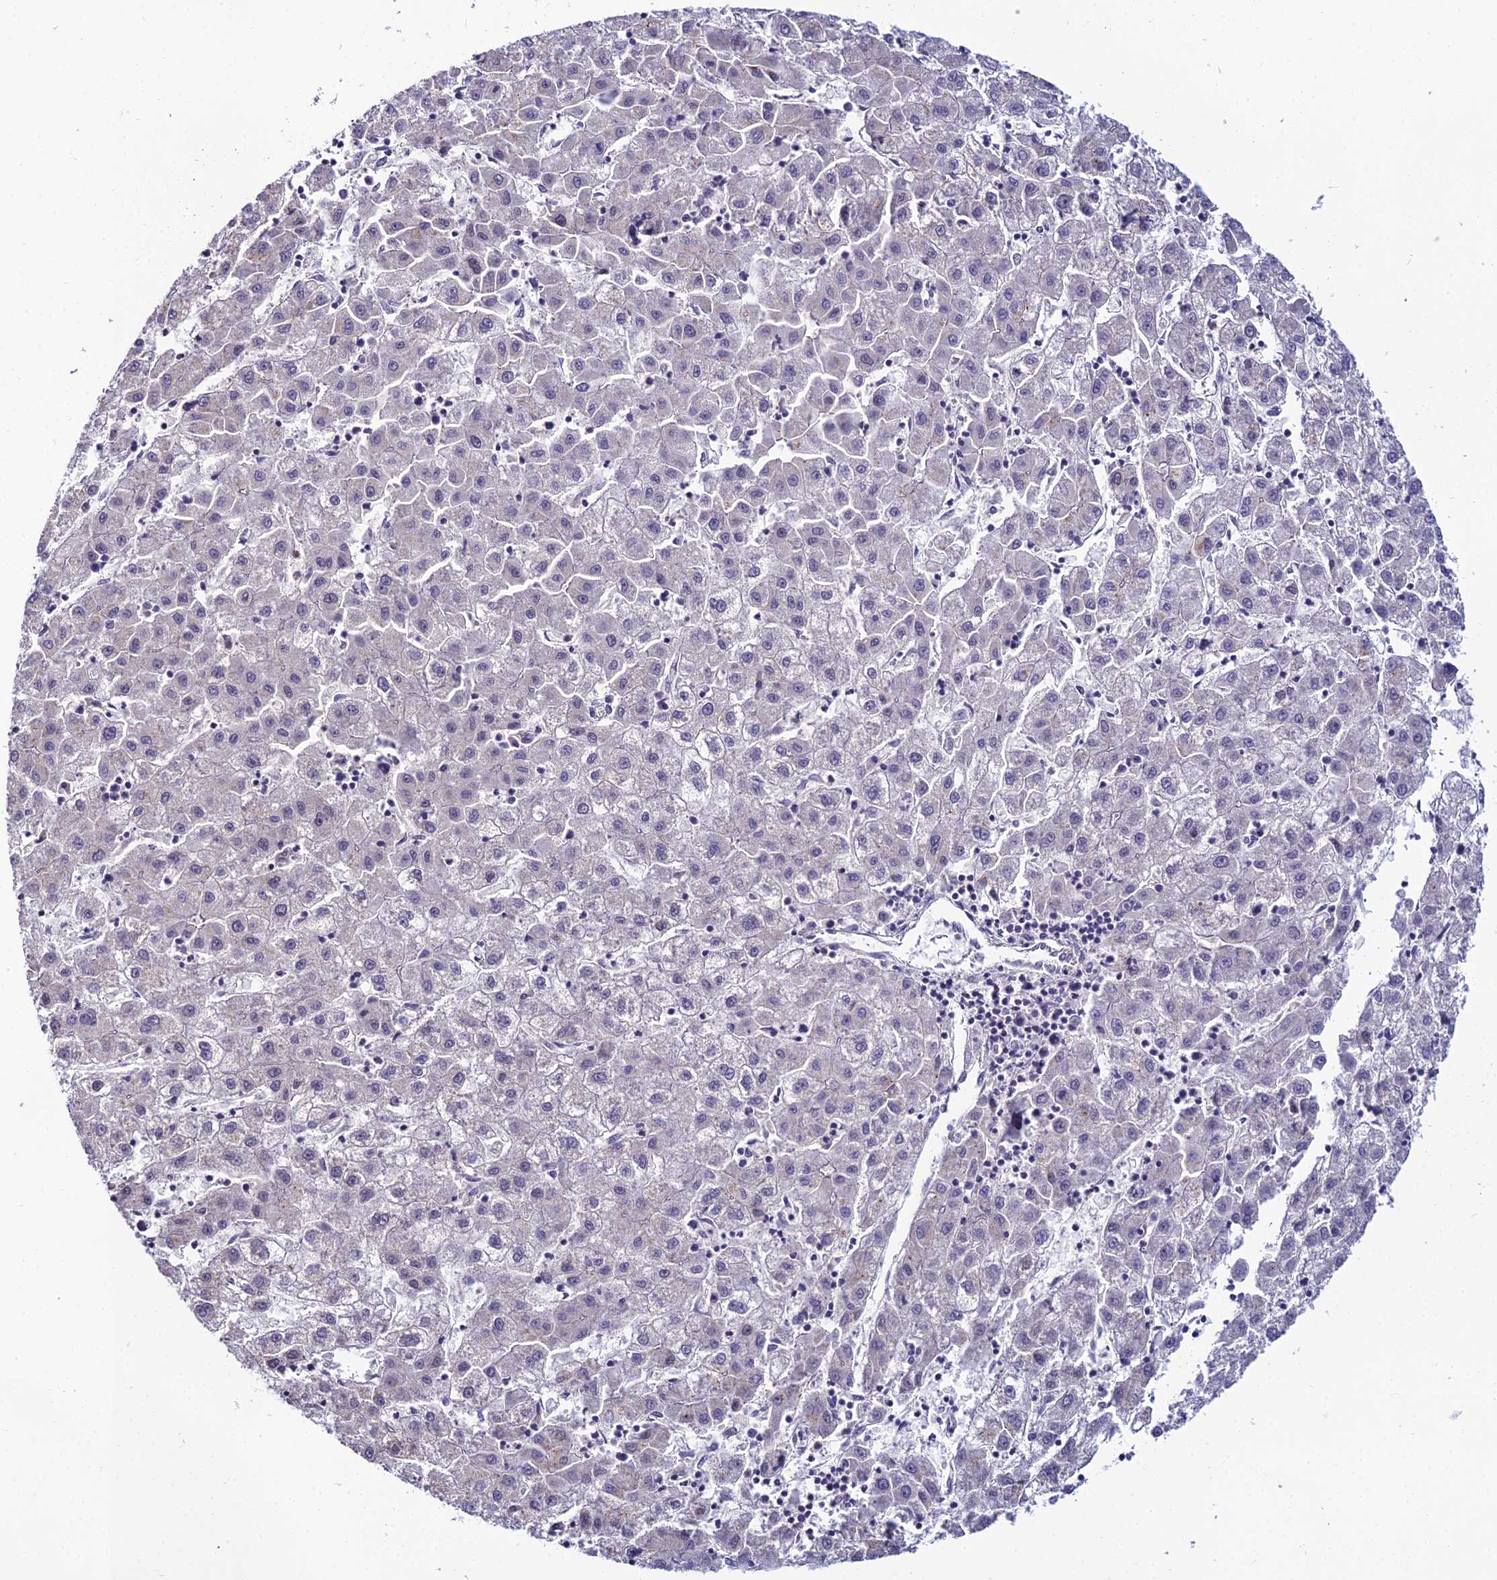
{"staining": {"intensity": "negative", "quantity": "none", "location": "none"}, "tissue": "liver cancer", "cell_type": "Tumor cells", "image_type": "cancer", "snomed": [{"axis": "morphology", "description": "Carcinoma, Hepatocellular, NOS"}, {"axis": "topography", "description": "Liver"}], "caption": "Immunohistochemical staining of human liver hepatocellular carcinoma exhibits no significant expression in tumor cells.", "gene": "ZNF707", "patient": {"sex": "male", "age": 72}}